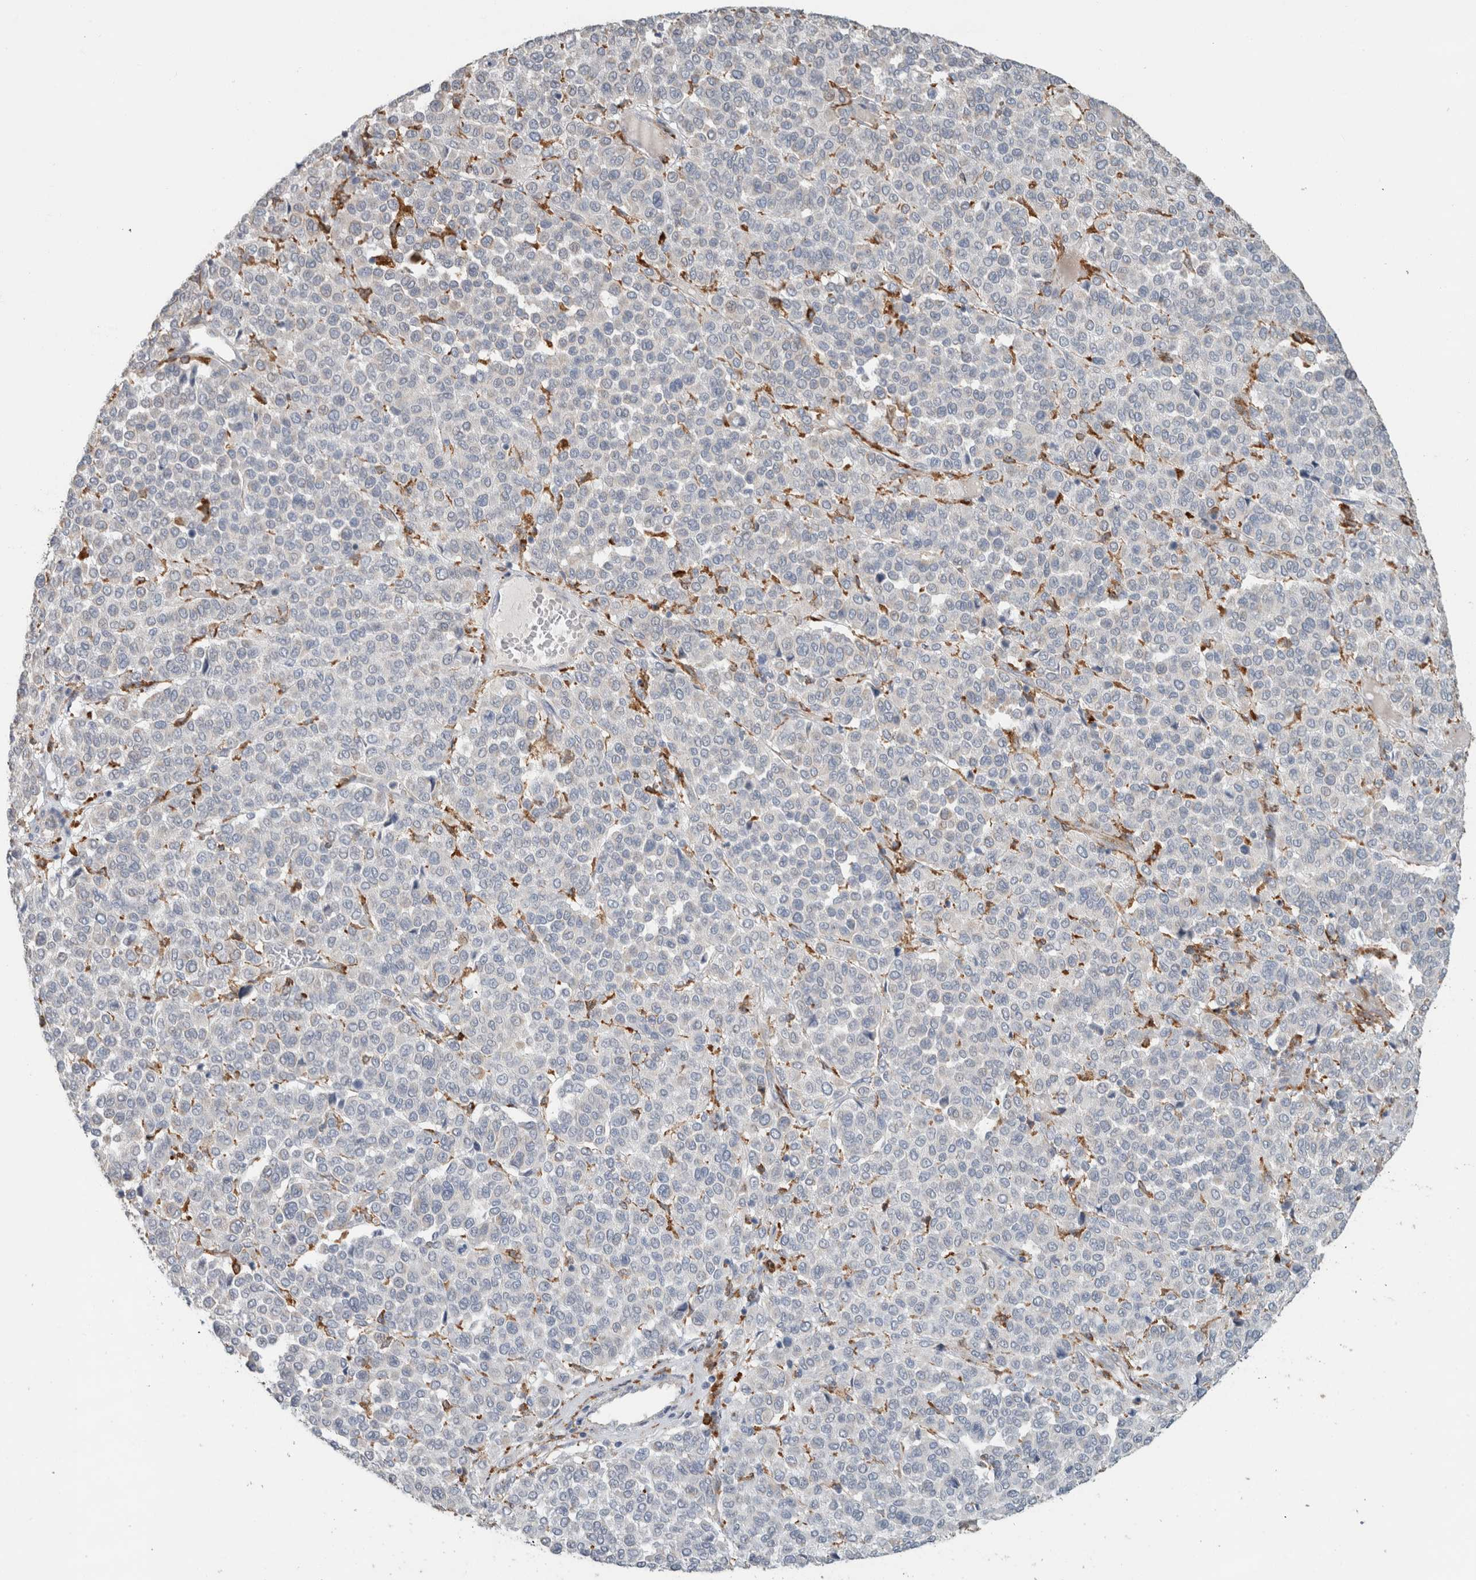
{"staining": {"intensity": "negative", "quantity": "none", "location": "none"}, "tissue": "melanoma", "cell_type": "Tumor cells", "image_type": "cancer", "snomed": [{"axis": "morphology", "description": "Malignant melanoma, Metastatic site"}, {"axis": "topography", "description": "Pancreas"}], "caption": "Tumor cells are negative for protein expression in human malignant melanoma (metastatic site).", "gene": "LY86", "patient": {"sex": "female", "age": 30}}